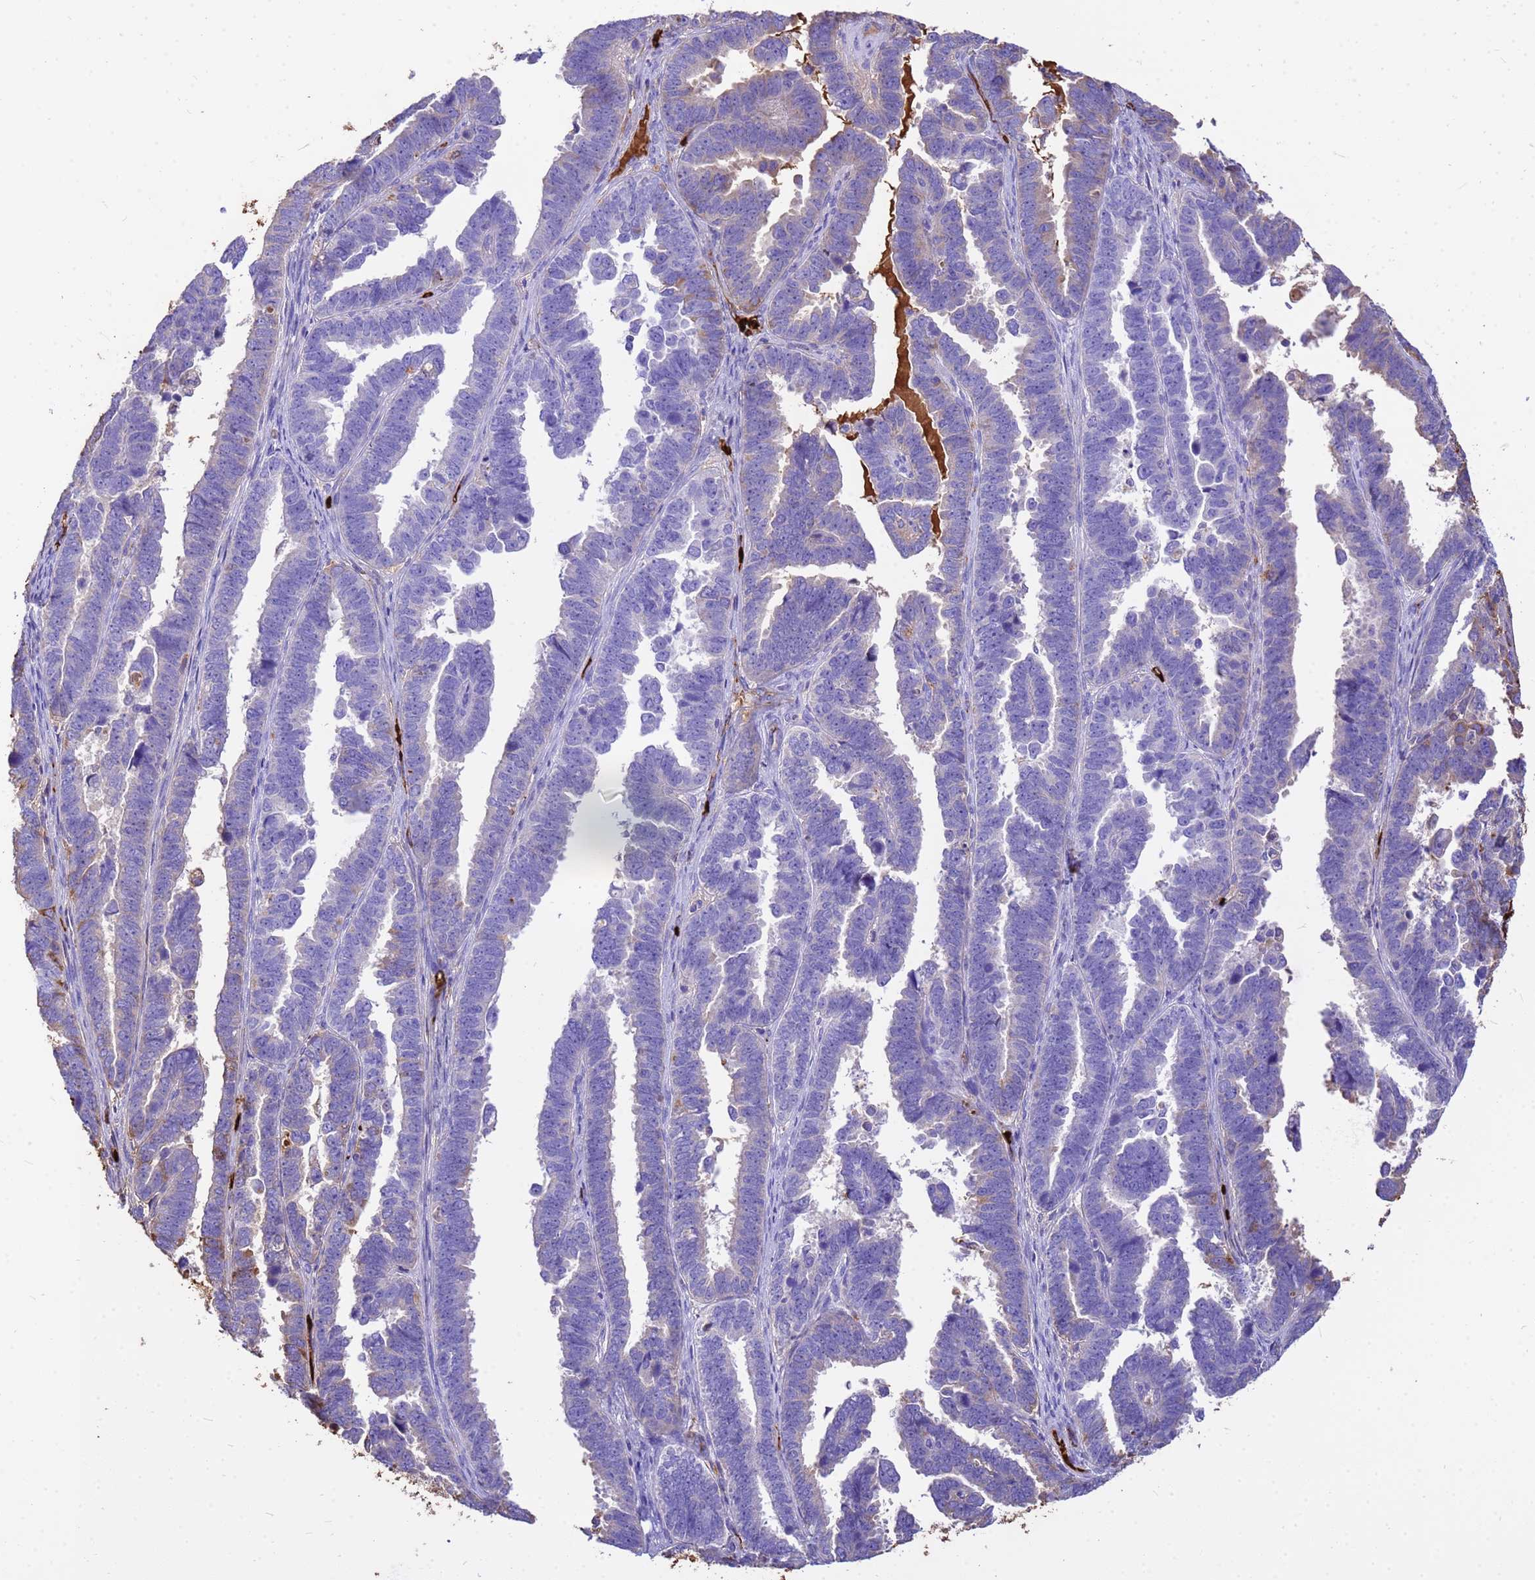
{"staining": {"intensity": "moderate", "quantity": "<25%", "location": "cytoplasmic/membranous"}, "tissue": "endometrial cancer", "cell_type": "Tumor cells", "image_type": "cancer", "snomed": [{"axis": "morphology", "description": "Adenocarcinoma, NOS"}, {"axis": "topography", "description": "Endometrium"}], "caption": "Protein expression by immunohistochemistry (IHC) reveals moderate cytoplasmic/membranous expression in about <25% of tumor cells in adenocarcinoma (endometrial). (Stains: DAB in brown, nuclei in blue, Microscopy: brightfield microscopy at high magnification).", "gene": "HBA2", "patient": {"sex": "female", "age": 75}}